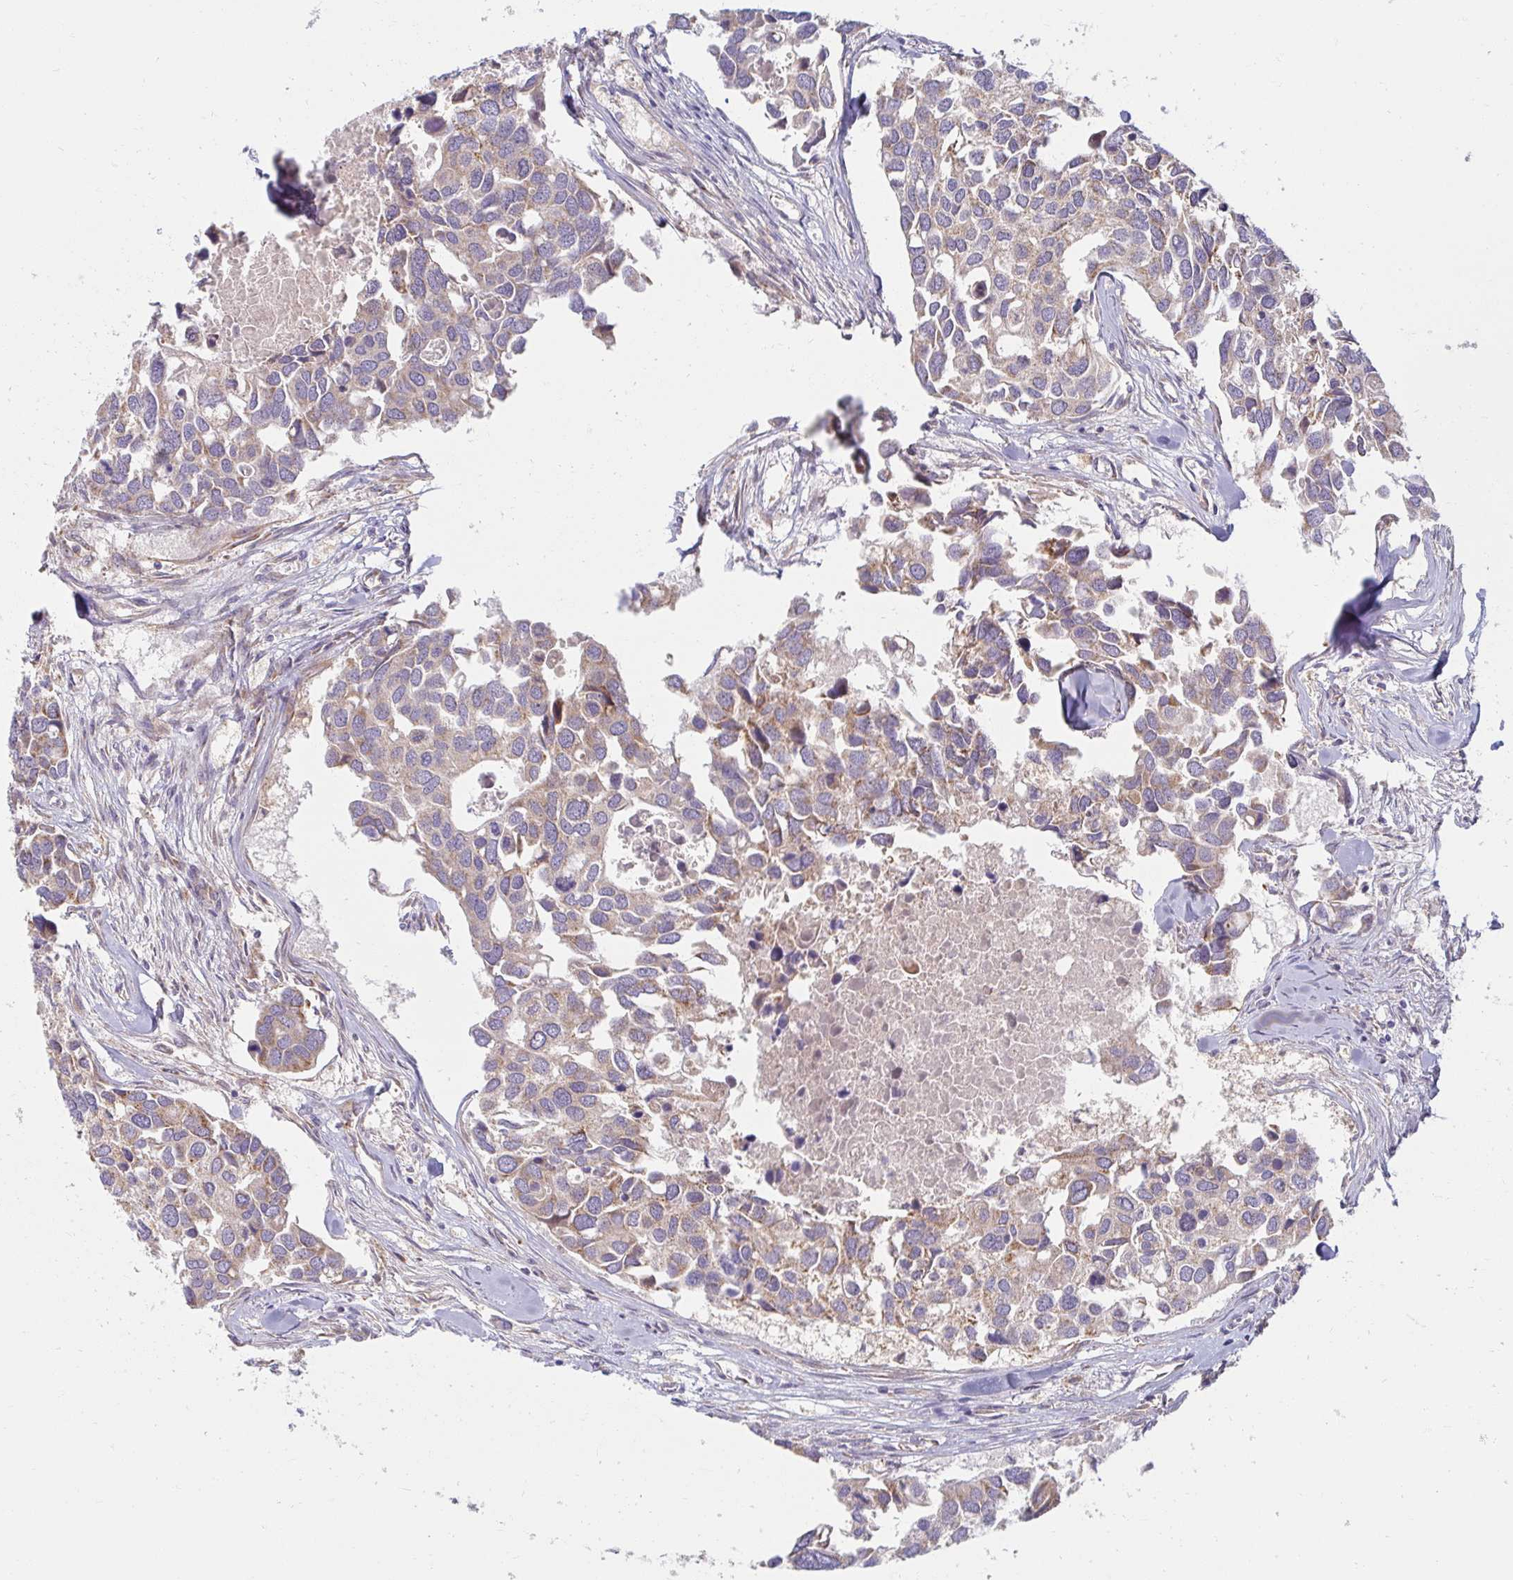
{"staining": {"intensity": "weak", "quantity": "25%-75%", "location": "cytoplasmic/membranous"}, "tissue": "breast cancer", "cell_type": "Tumor cells", "image_type": "cancer", "snomed": [{"axis": "morphology", "description": "Duct carcinoma"}, {"axis": "topography", "description": "Breast"}], "caption": "Brown immunohistochemical staining in breast cancer (invasive ductal carcinoma) exhibits weak cytoplasmic/membranous positivity in approximately 25%-75% of tumor cells.", "gene": "SKP2", "patient": {"sex": "female", "age": 83}}